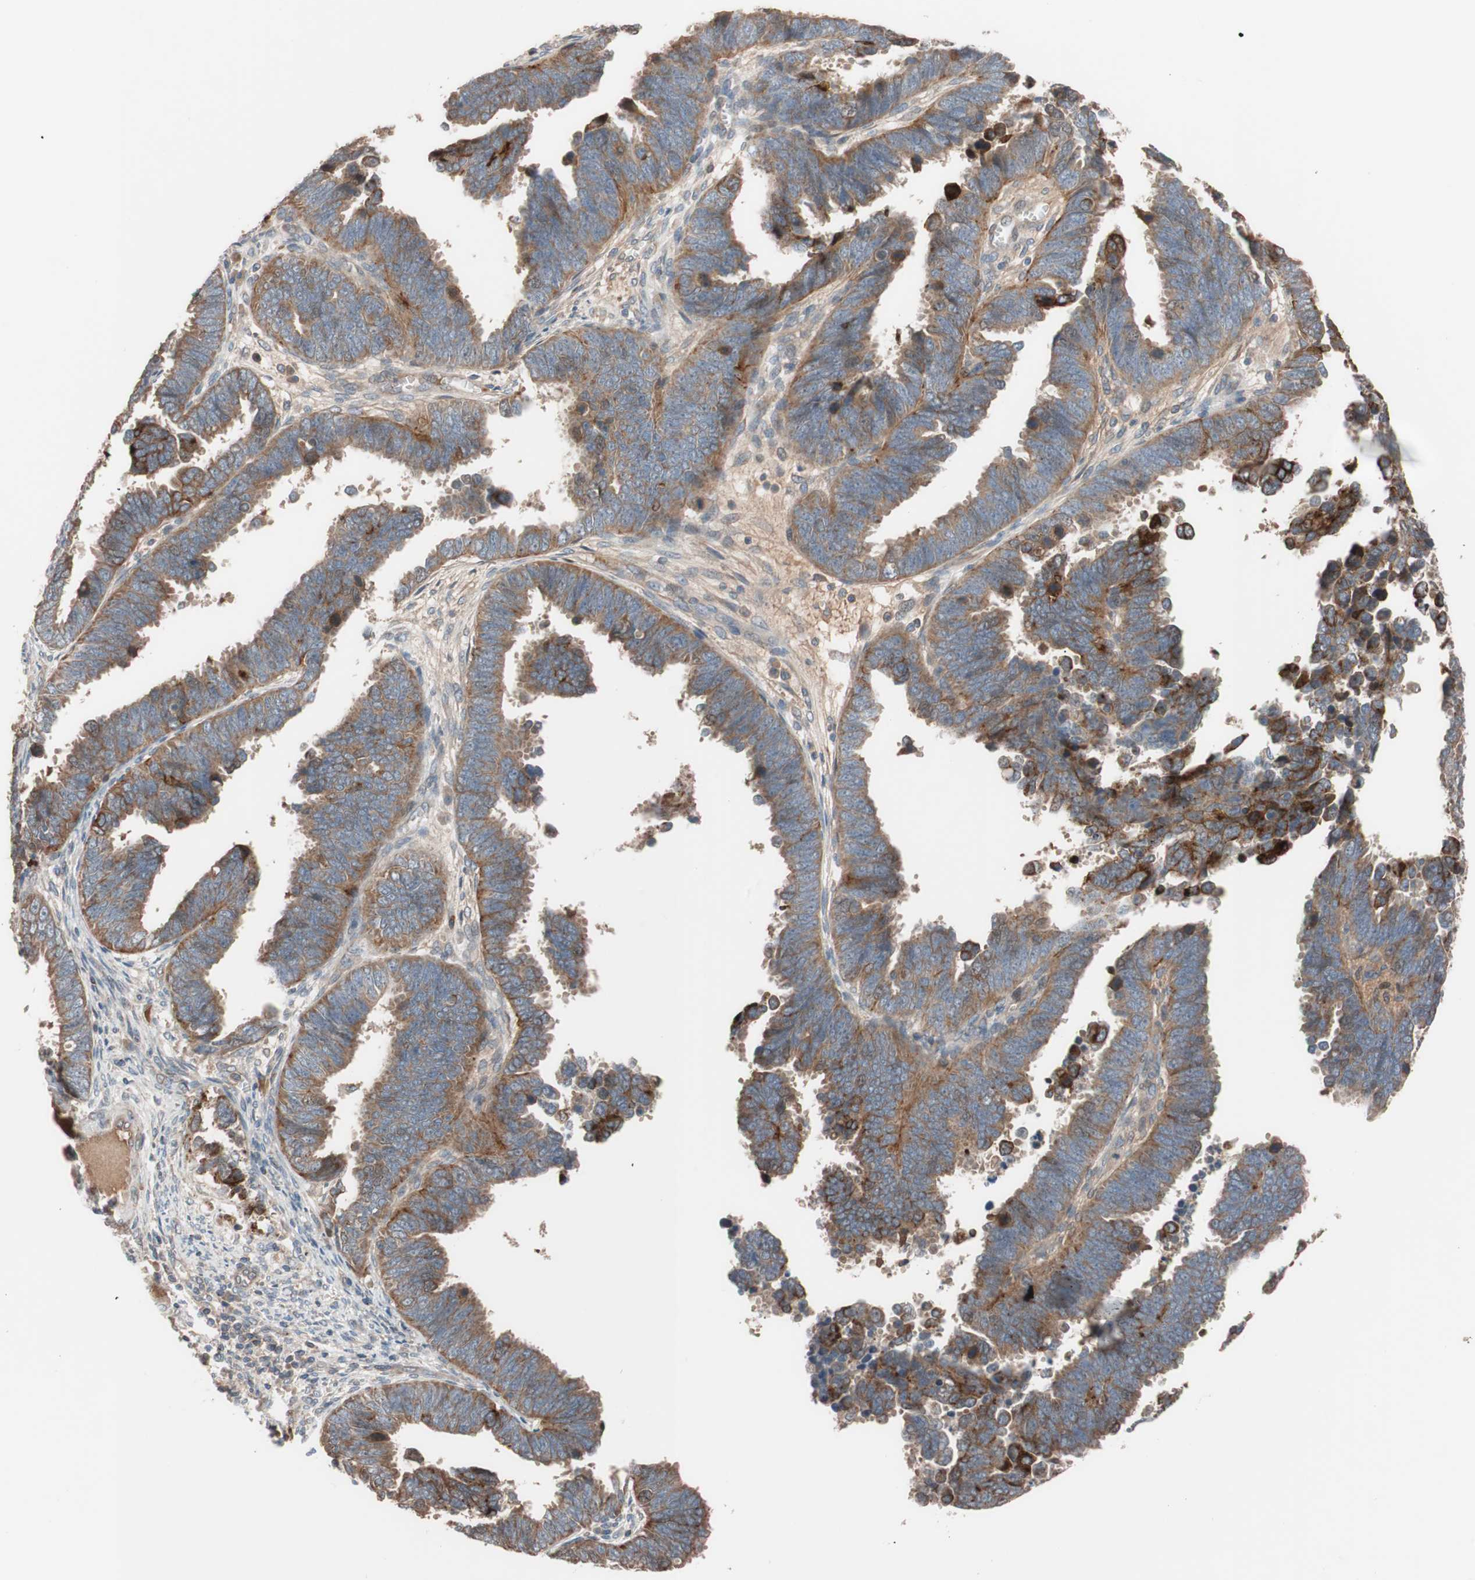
{"staining": {"intensity": "moderate", "quantity": ">75%", "location": "cytoplasmic/membranous"}, "tissue": "endometrial cancer", "cell_type": "Tumor cells", "image_type": "cancer", "snomed": [{"axis": "morphology", "description": "Adenocarcinoma, NOS"}, {"axis": "topography", "description": "Endometrium"}], "caption": "Immunohistochemical staining of human endometrial cancer (adenocarcinoma) shows moderate cytoplasmic/membranous protein expression in about >75% of tumor cells.", "gene": "SDC4", "patient": {"sex": "female", "age": 75}}